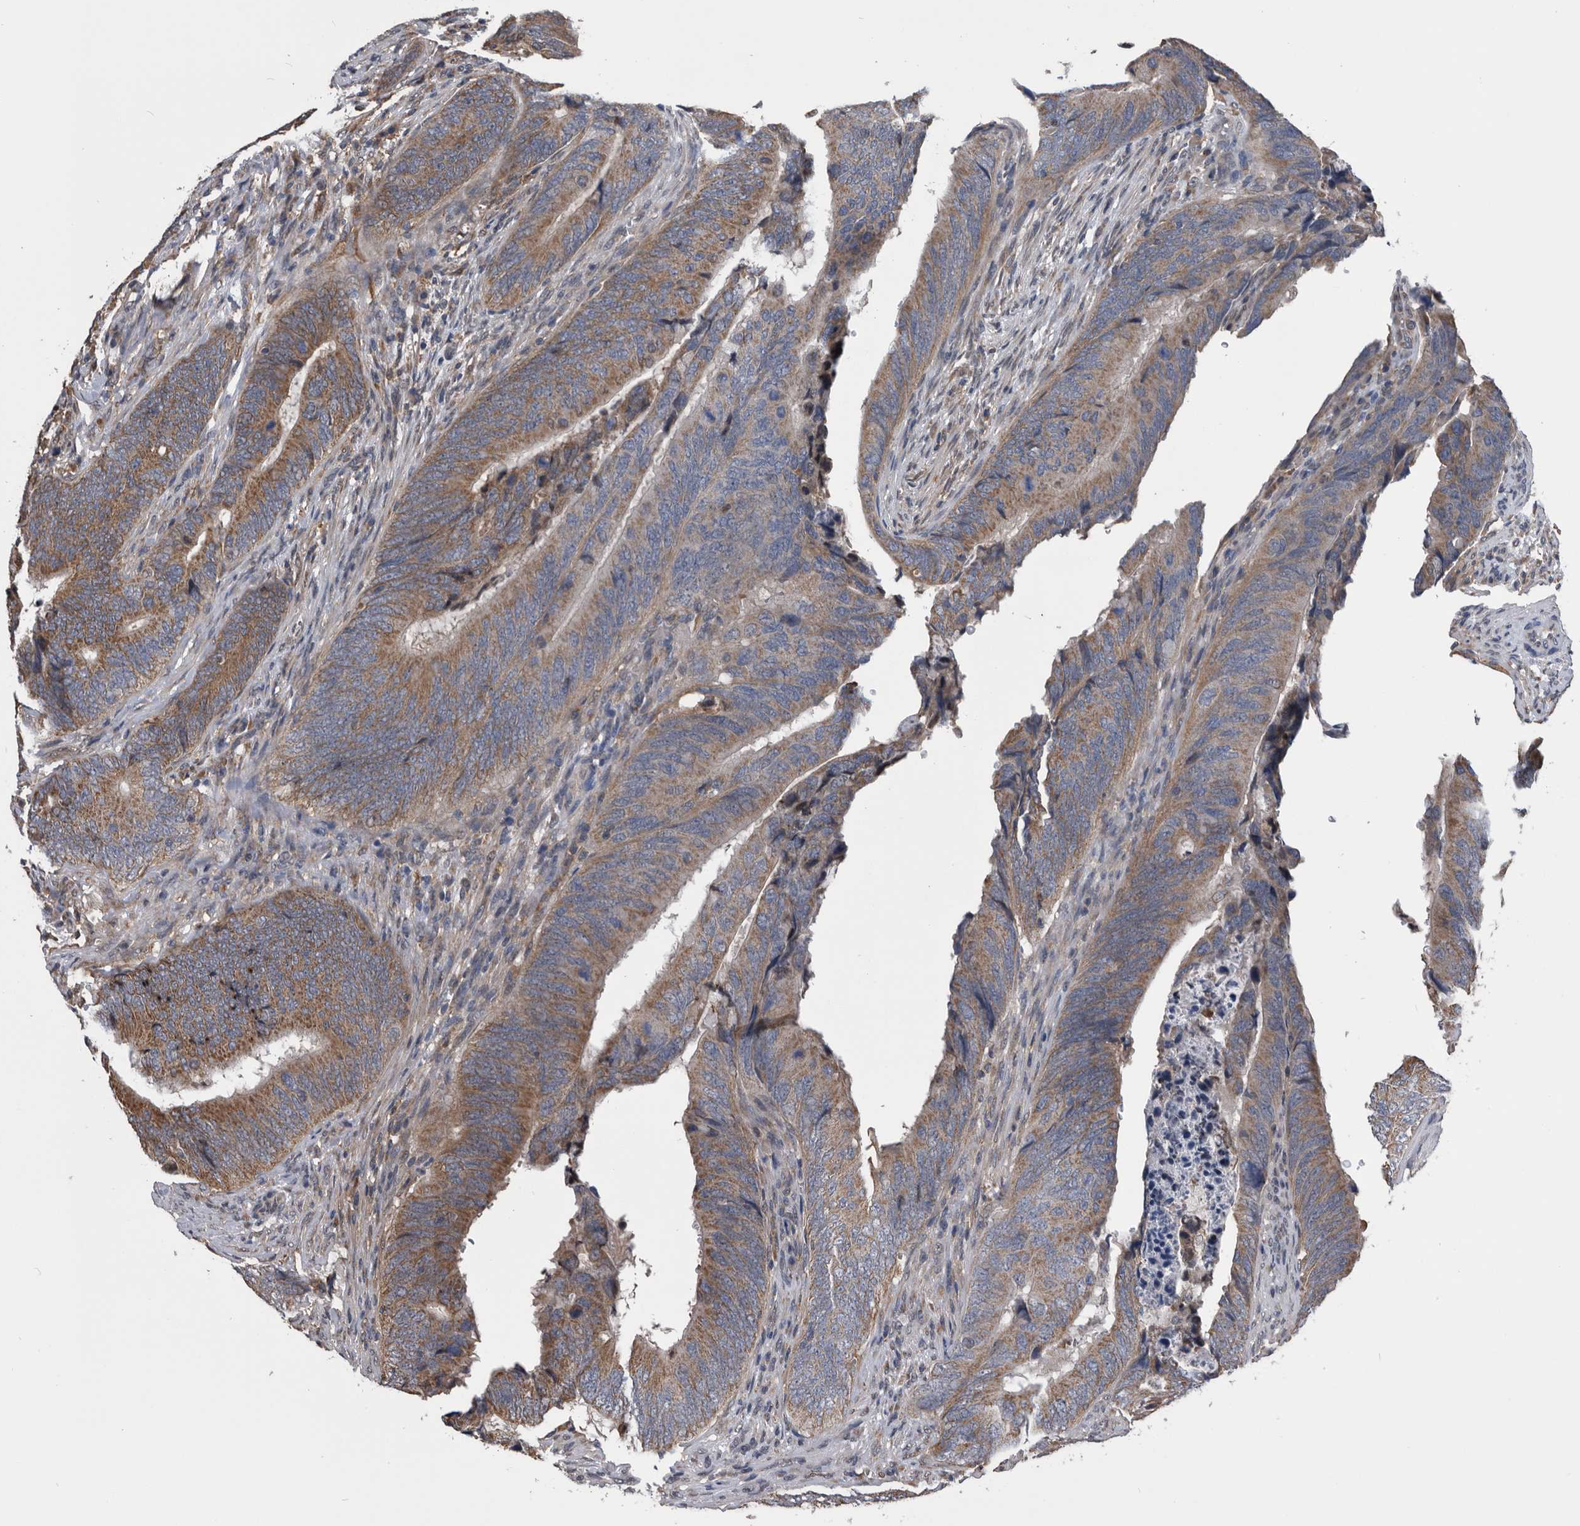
{"staining": {"intensity": "moderate", "quantity": ">75%", "location": "cytoplasmic/membranous"}, "tissue": "colorectal cancer", "cell_type": "Tumor cells", "image_type": "cancer", "snomed": [{"axis": "morphology", "description": "Normal tissue, NOS"}, {"axis": "morphology", "description": "Adenocarcinoma, NOS"}, {"axis": "topography", "description": "Colon"}], "caption": "Moderate cytoplasmic/membranous protein staining is identified in approximately >75% of tumor cells in adenocarcinoma (colorectal).", "gene": "NRBP1", "patient": {"sex": "male", "age": 56}}